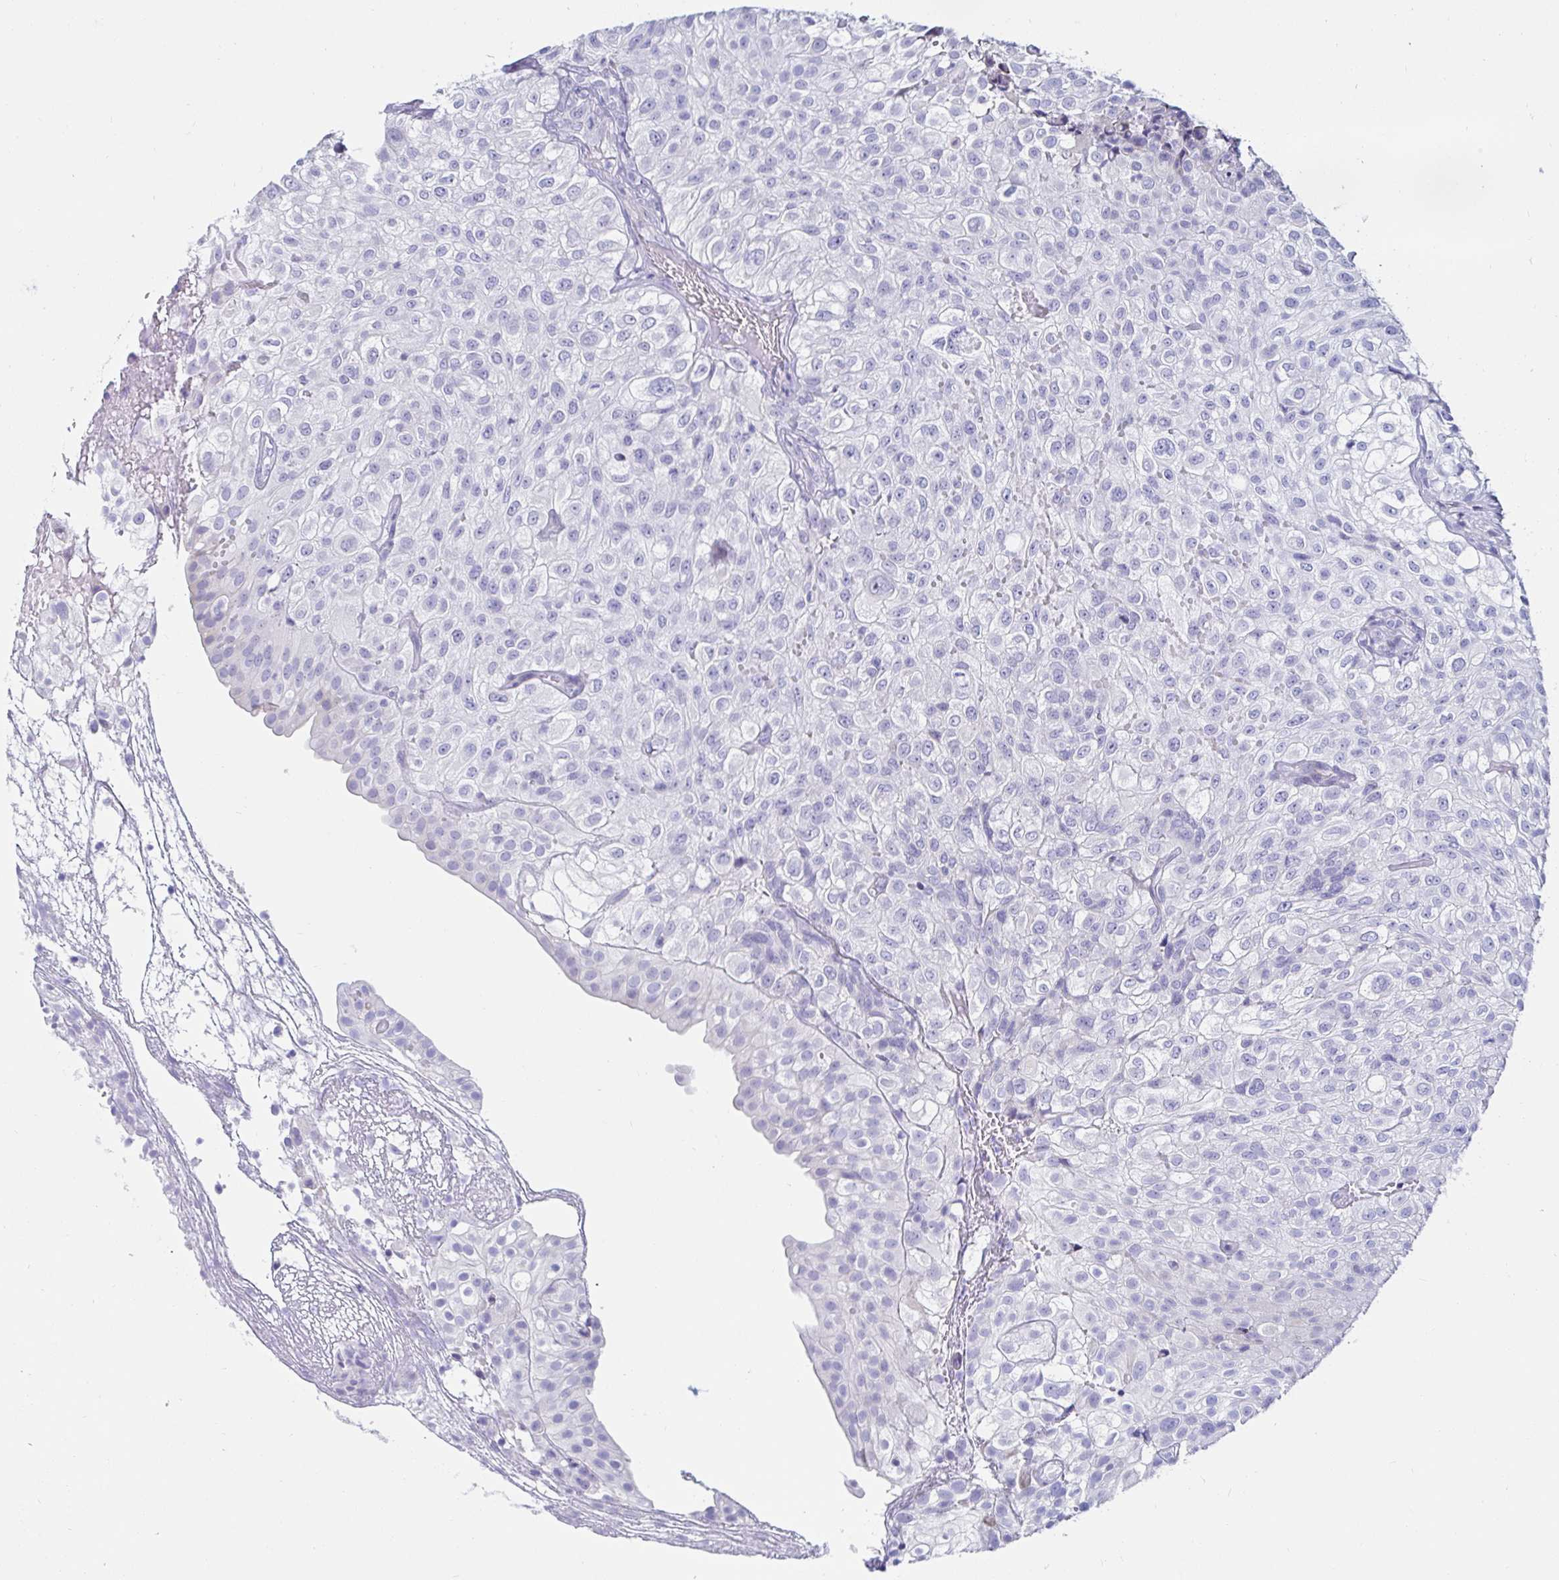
{"staining": {"intensity": "negative", "quantity": "none", "location": "none"}, "tissue": "urothelial cancer", "cell_type": "Tumor cells", "image_type": "cancer", "snomed": [{"axis": "morphology", "description": "Urothelial carcinoma, High grade"}, {"axis": "topography", "description": "Urinary bladder"}], "caption": "Tumor cells show no significant expression in high-grade urothelial carcinoma.", "gene": "C4orf17", "patient": {"sex": "male", "age": 56}}